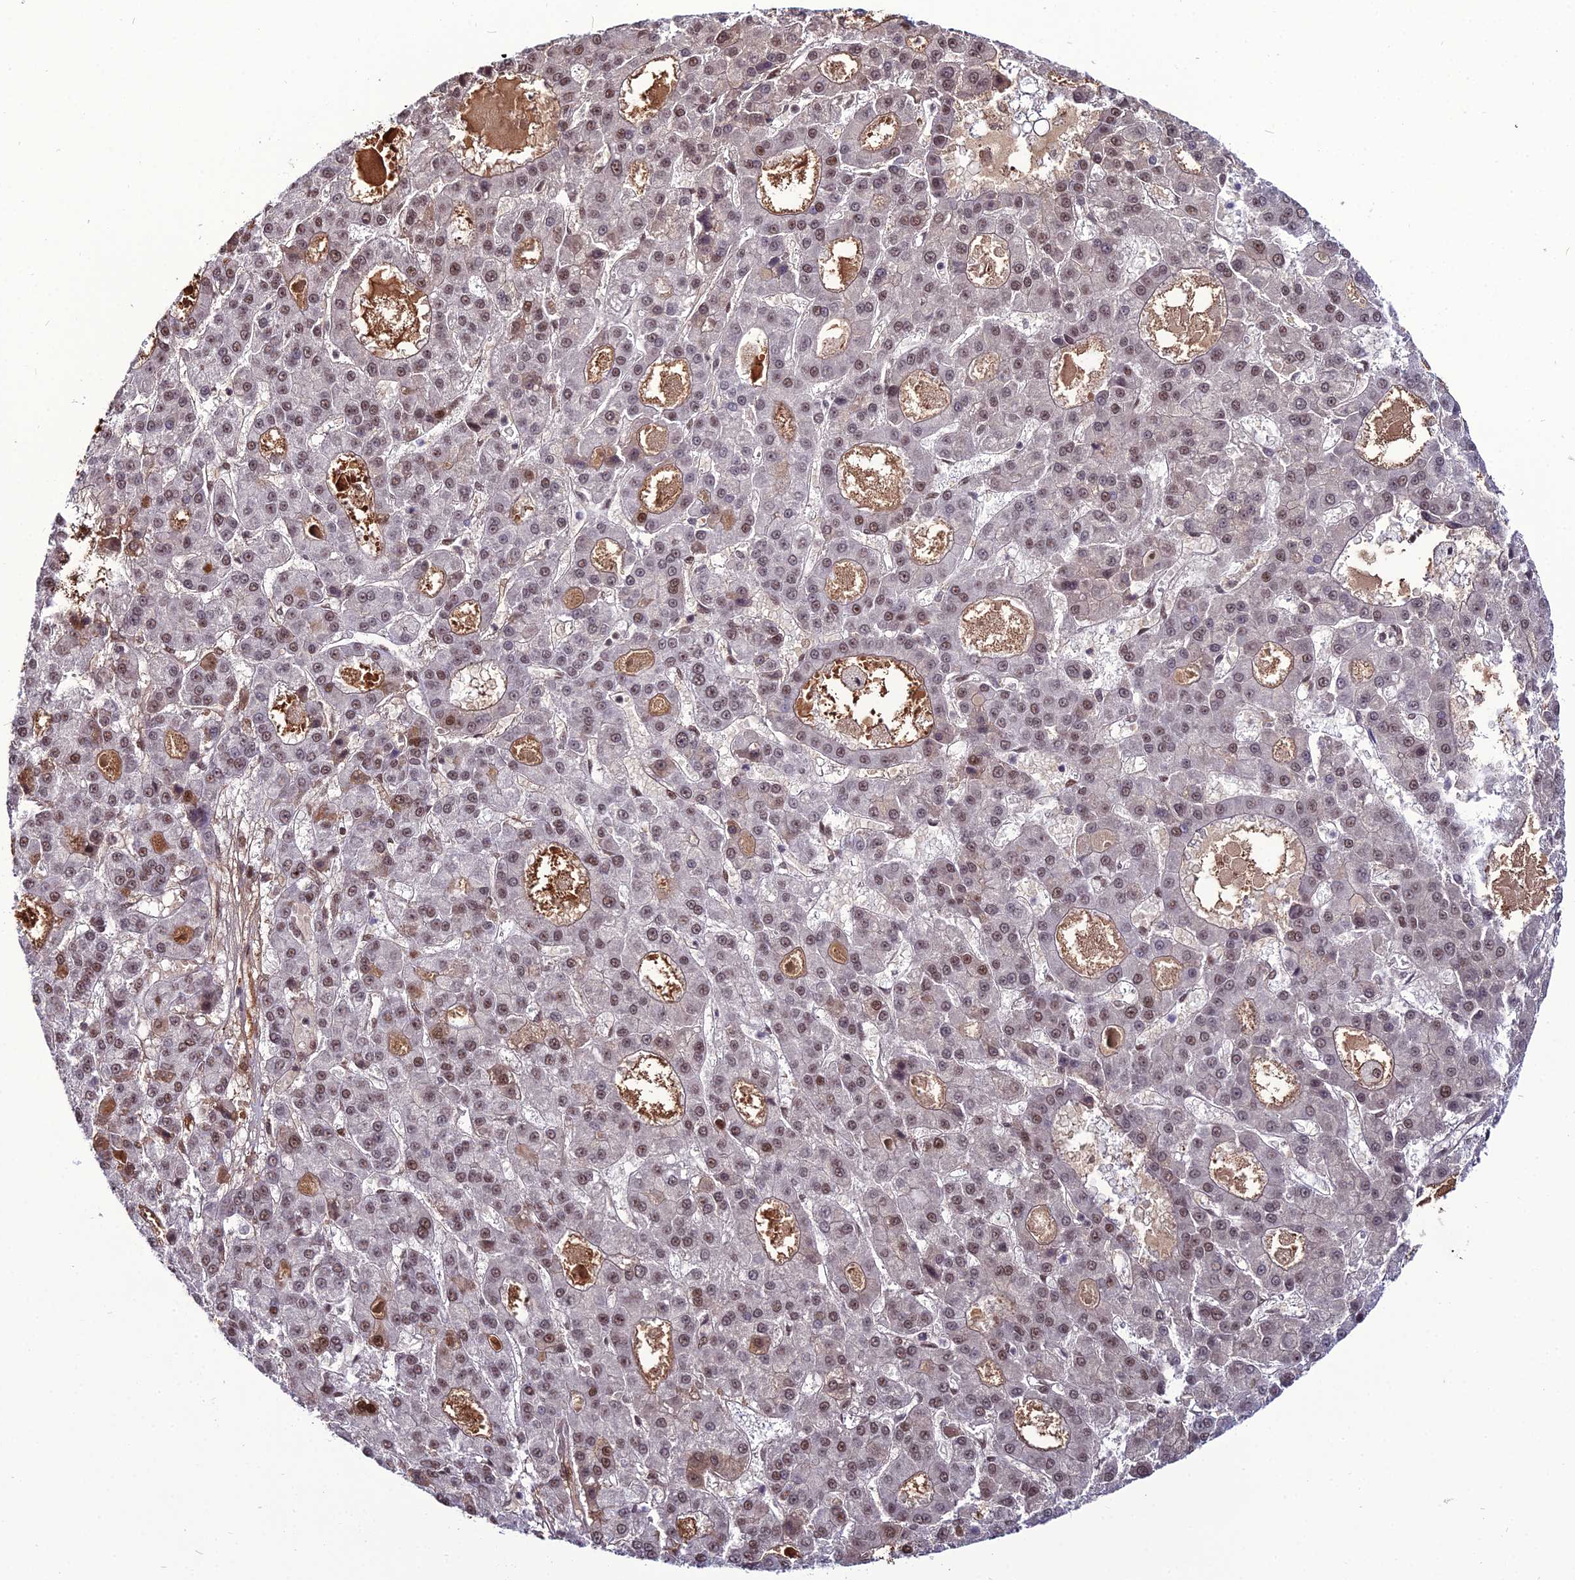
{"staining": {"intensity": "weak", "quantity": ">75%", "location": "nuclear"}, "tissue": "liver cancer", "cell_type": "Tumor cells", "image_type": "cancer", "snomed": [{"axis": "morphology", "description": "Carcinoma, Hepatocellular, NOS"}, {"axis": "topography", "description": "Liver"}], "caption": "IHC (DAB) staining of hepatocellular carcinoma (liver) exhibits weak nuclear protein expression in approximately >75% of tumor cells.", "gene": "RBM12", "patient": {"sex": "male", "age": 70}}